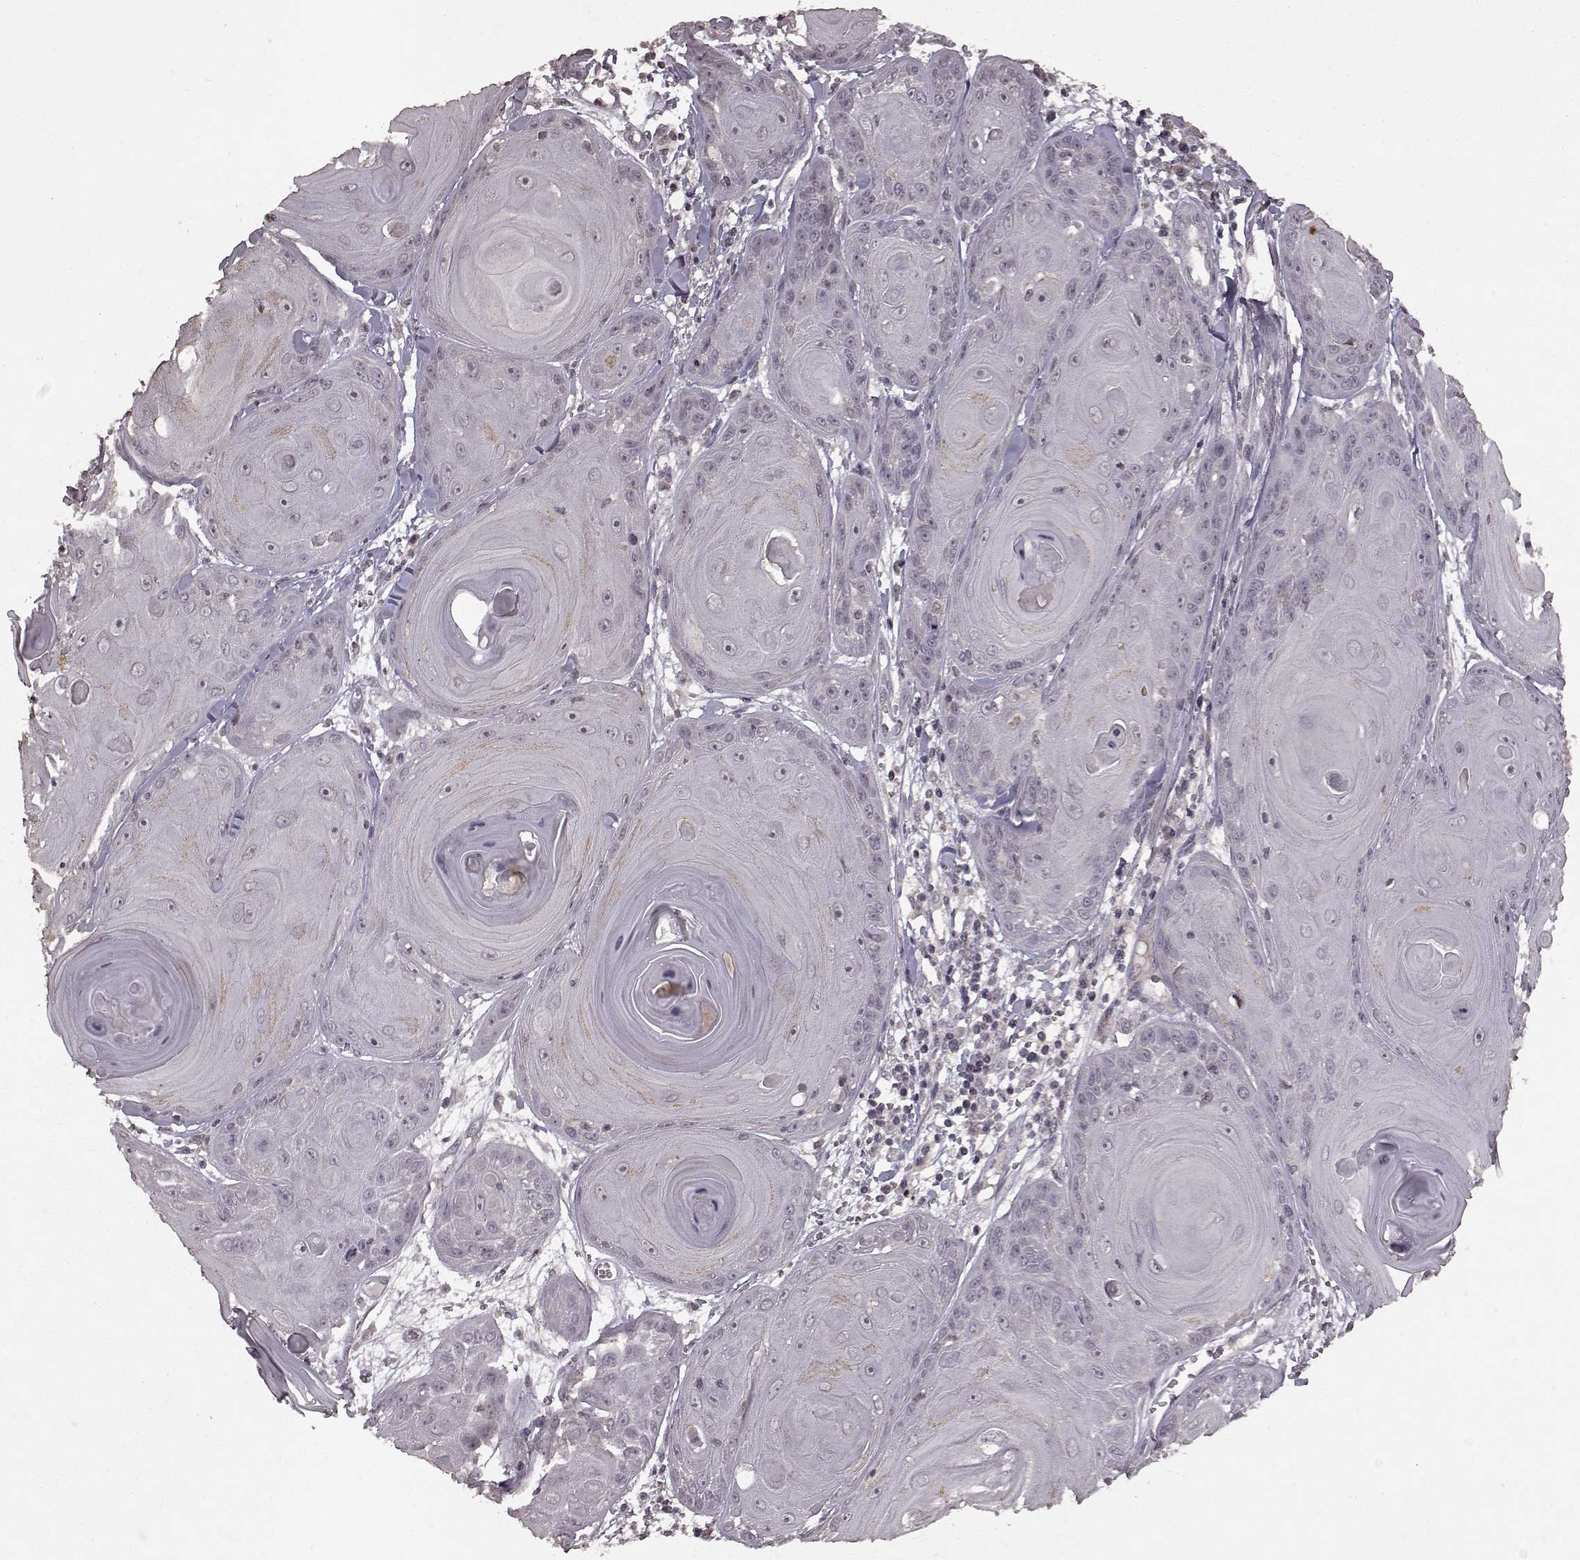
{"staining": {"intensity": "negative", "quantity": "none", "location": "none"}, "tissue": "skin cancer", "cell_type": "Tumor cells", "image_type": "cancer", "snomed": [{"axis": "morphology", "description": "Squamous cell carcinoma, NOS"}, {"axis": "topography", "description": "Skin"}, {"axis": "topography", "description": "Vulva"}], "caption": "Skin squamous cell carcinoma stained for a protein using immunohistochemistry exhibits no staining tumor cells.", "gene": "LHB", "patient": {"sex": "female", "age": 85}}